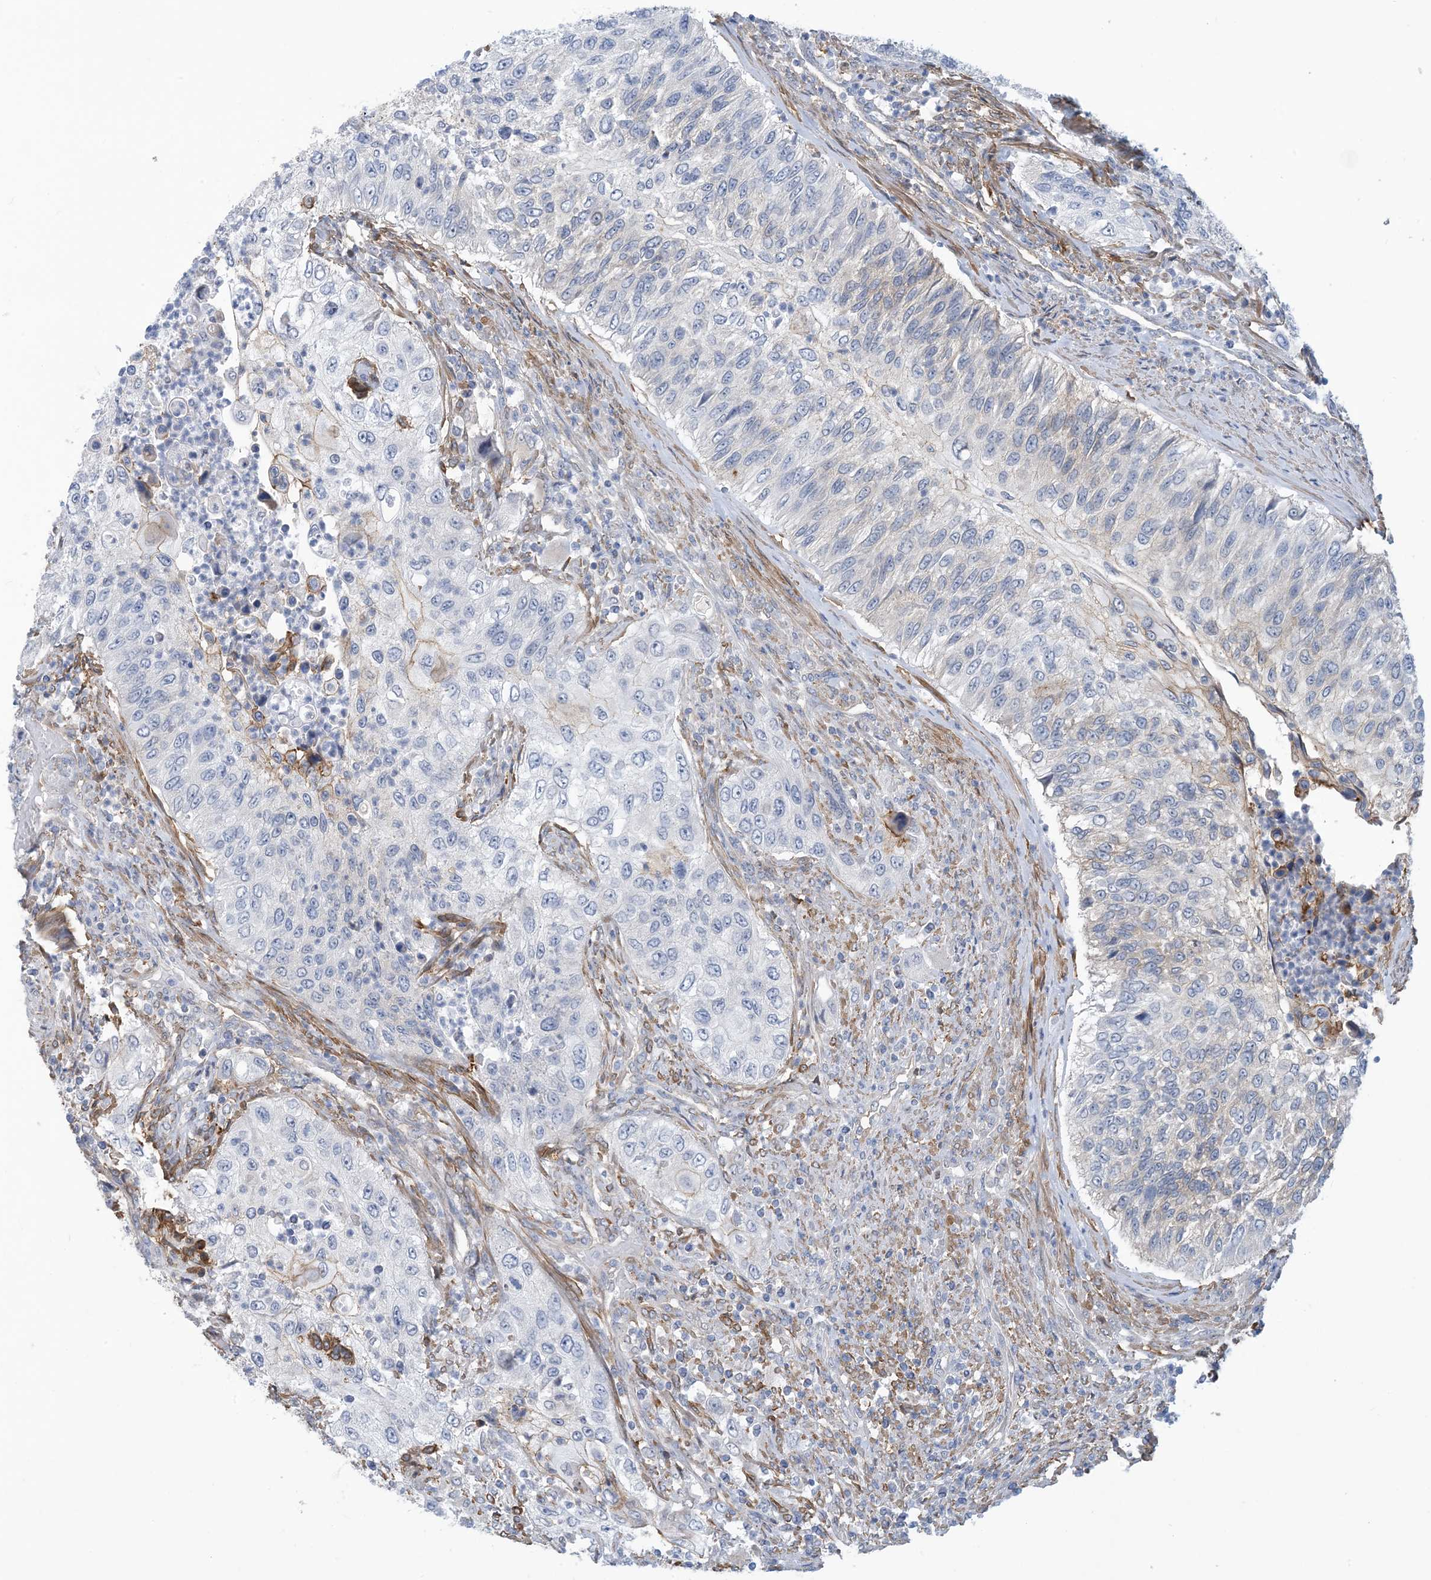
{"staining": {"intensity": "negative", "quantity": "none", "location": "none"}, "tissue": "urothelial cancer", "cell_type": "Tumor cells", "image_type": "cancer", "snomed": [{"axis": "morphology", "description": "Urothelial carcinoma, High grade"}, {"axis": "topography", "description": "Urinary bladder"}], "caption": "DAB (3,3'-diaminobenzidine) immunohistochemical staining of human high-grade urothelial carcinoma demonstrates no significant positivity in tumor cells. Nuclei are stained in blue.", "gene": "EIF2A", "patient": {"sex": "female", "age": 60}}